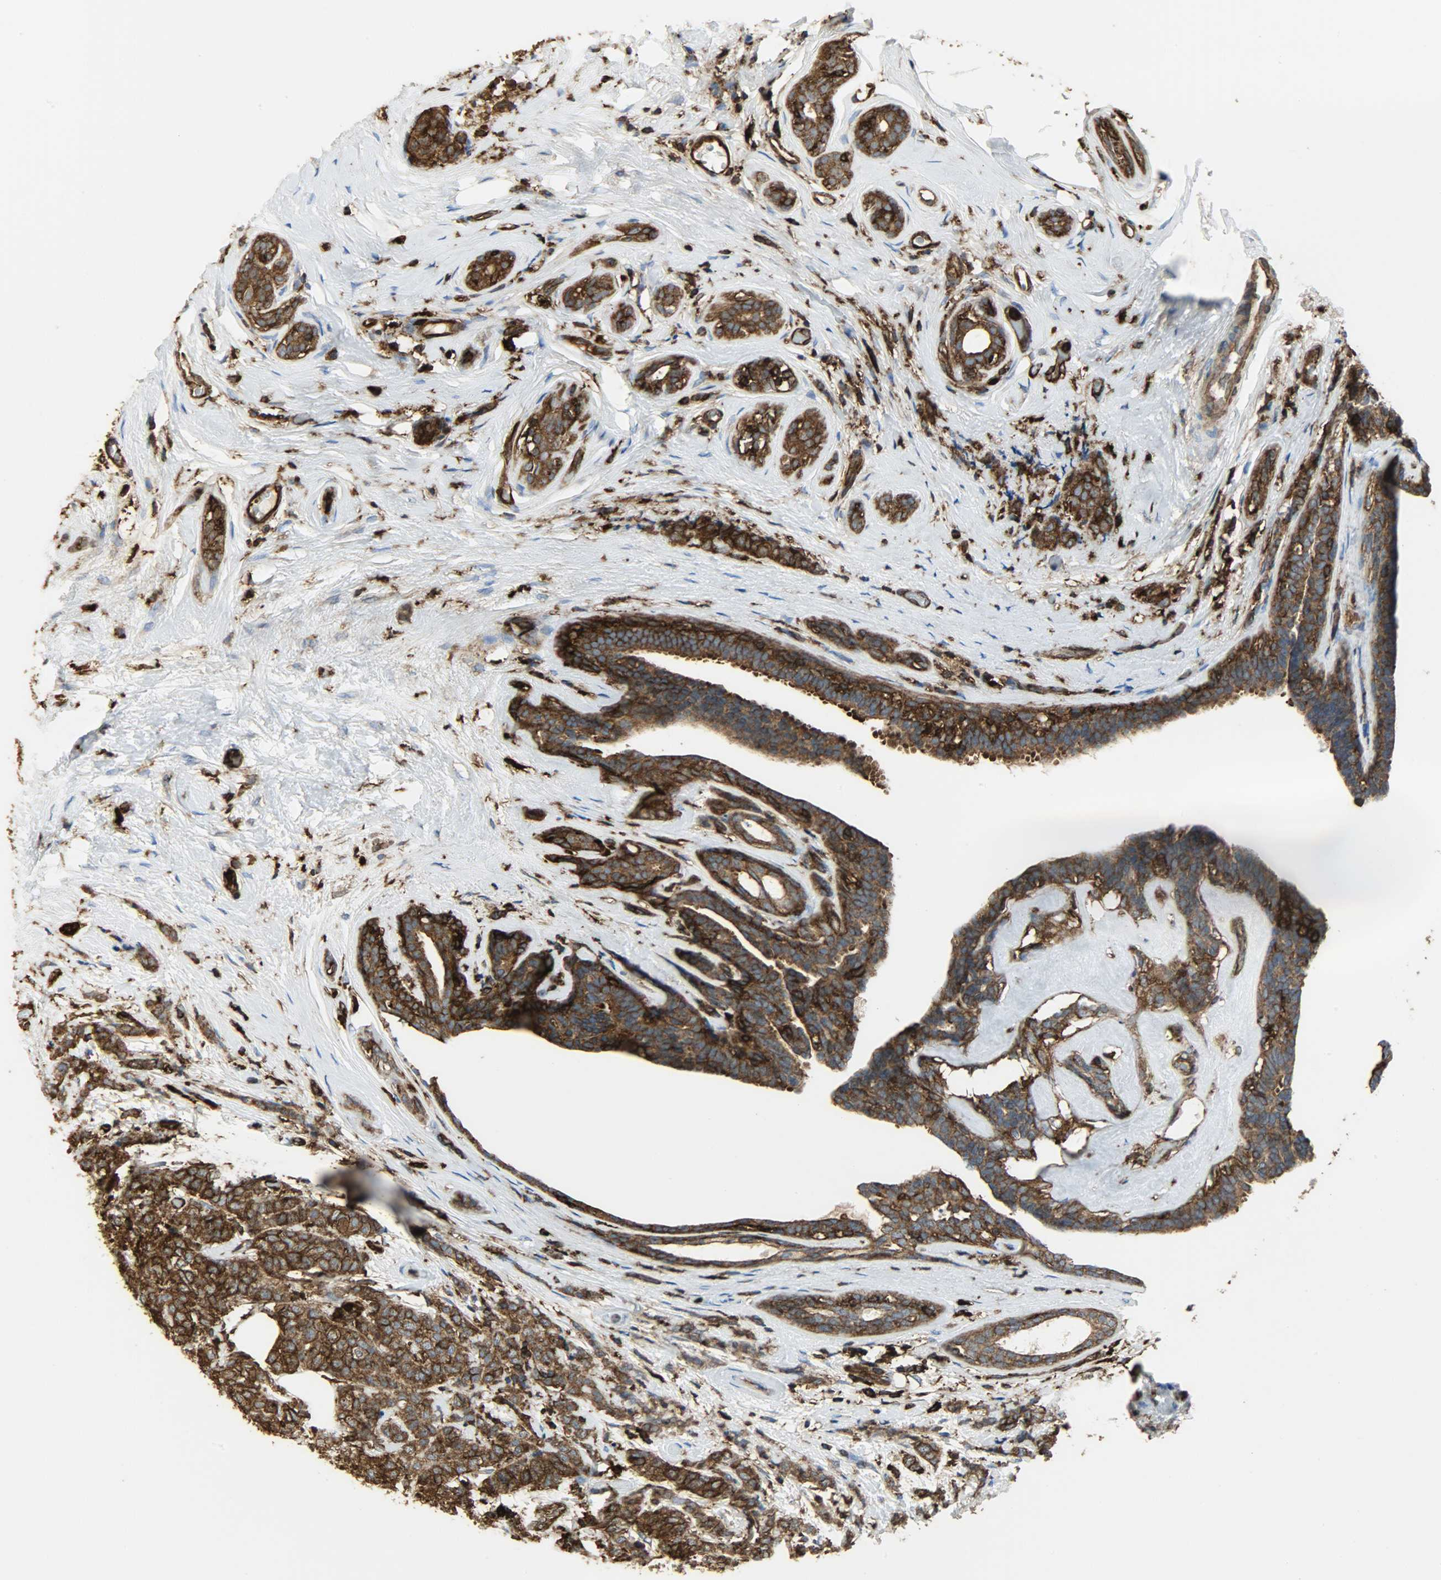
{"staining": {"intensity": "strong", "quantity": ">75%", "location": "cytoplasmic/membranous"}, "tissue": "breast cancer", "cell_type": "Tumor cells", "image_type": "cancer", "snomed": [{"axis": "morphology", "description": "Lobular carcinoma"}, {"axis": "topography", "description": "Breast"}], "caption": "This is a photomicrograph of IHC staining of breast lobular carcinoma, which shows strong expression in the cytoplasmic/membranous of tumor cells.", "gene": "VASP", "patient": {"sex": "female", "age": 60}}